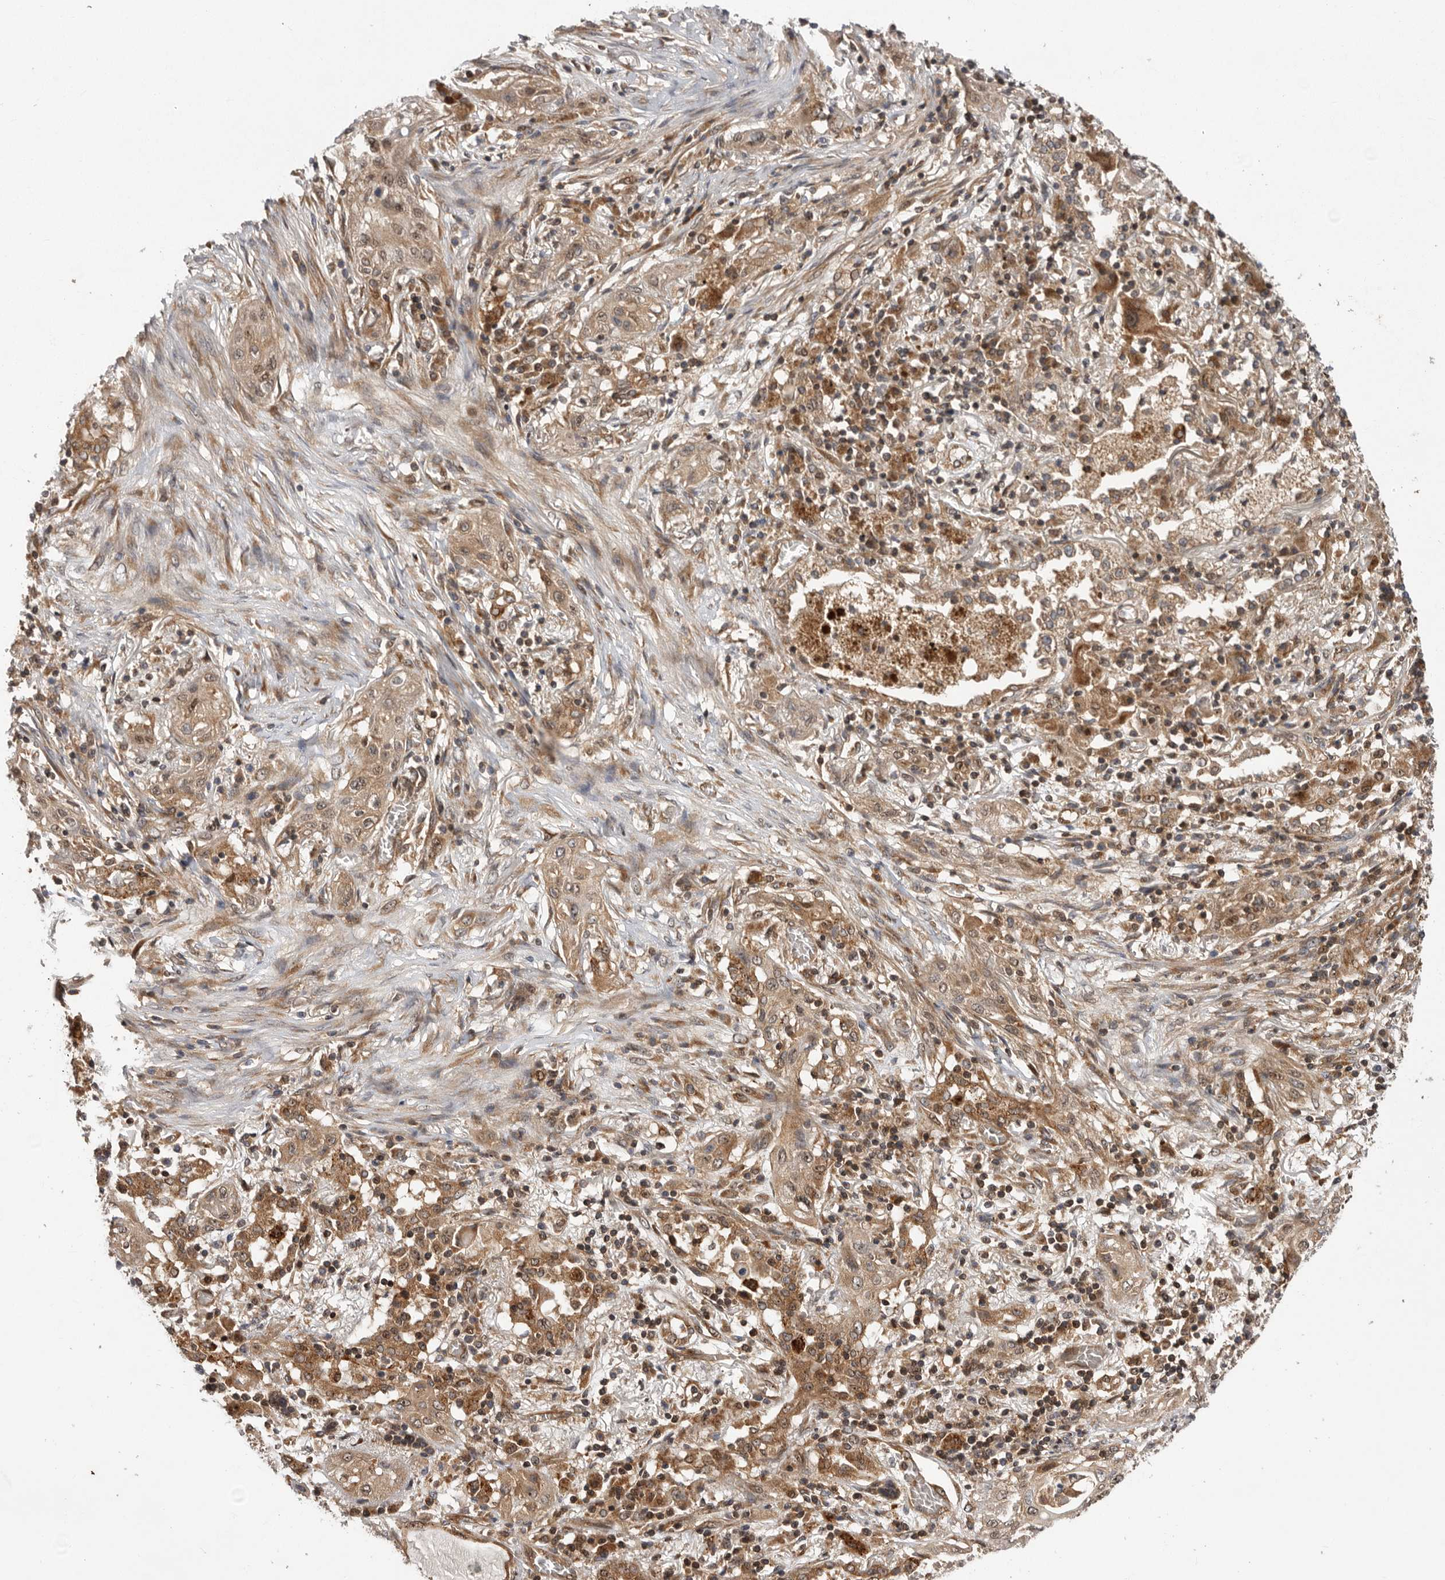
{"staining": {"intensity": "weak", "quantity": ">75%", "location": "cytoplasmic/membranous,nuclear"}, "tissue": "lung cancer", "cell_type": "Tumor cells", "image_type": "cancer", "snomed": [{"axis": "morphology", "description": "Squamous cell carcinoma, NOS"}, {"axis": "topography", "description": "Lung"}], "caption": "DAB immunohistochemical staining of human squamous cell carcinoma (lung) displays weak cytoplasmic/membranous and nuclear protein positivity in approximately >75% of tumor cells.", "gene": "DHDDS", "patient": {"sex": "female", "age": 47}}